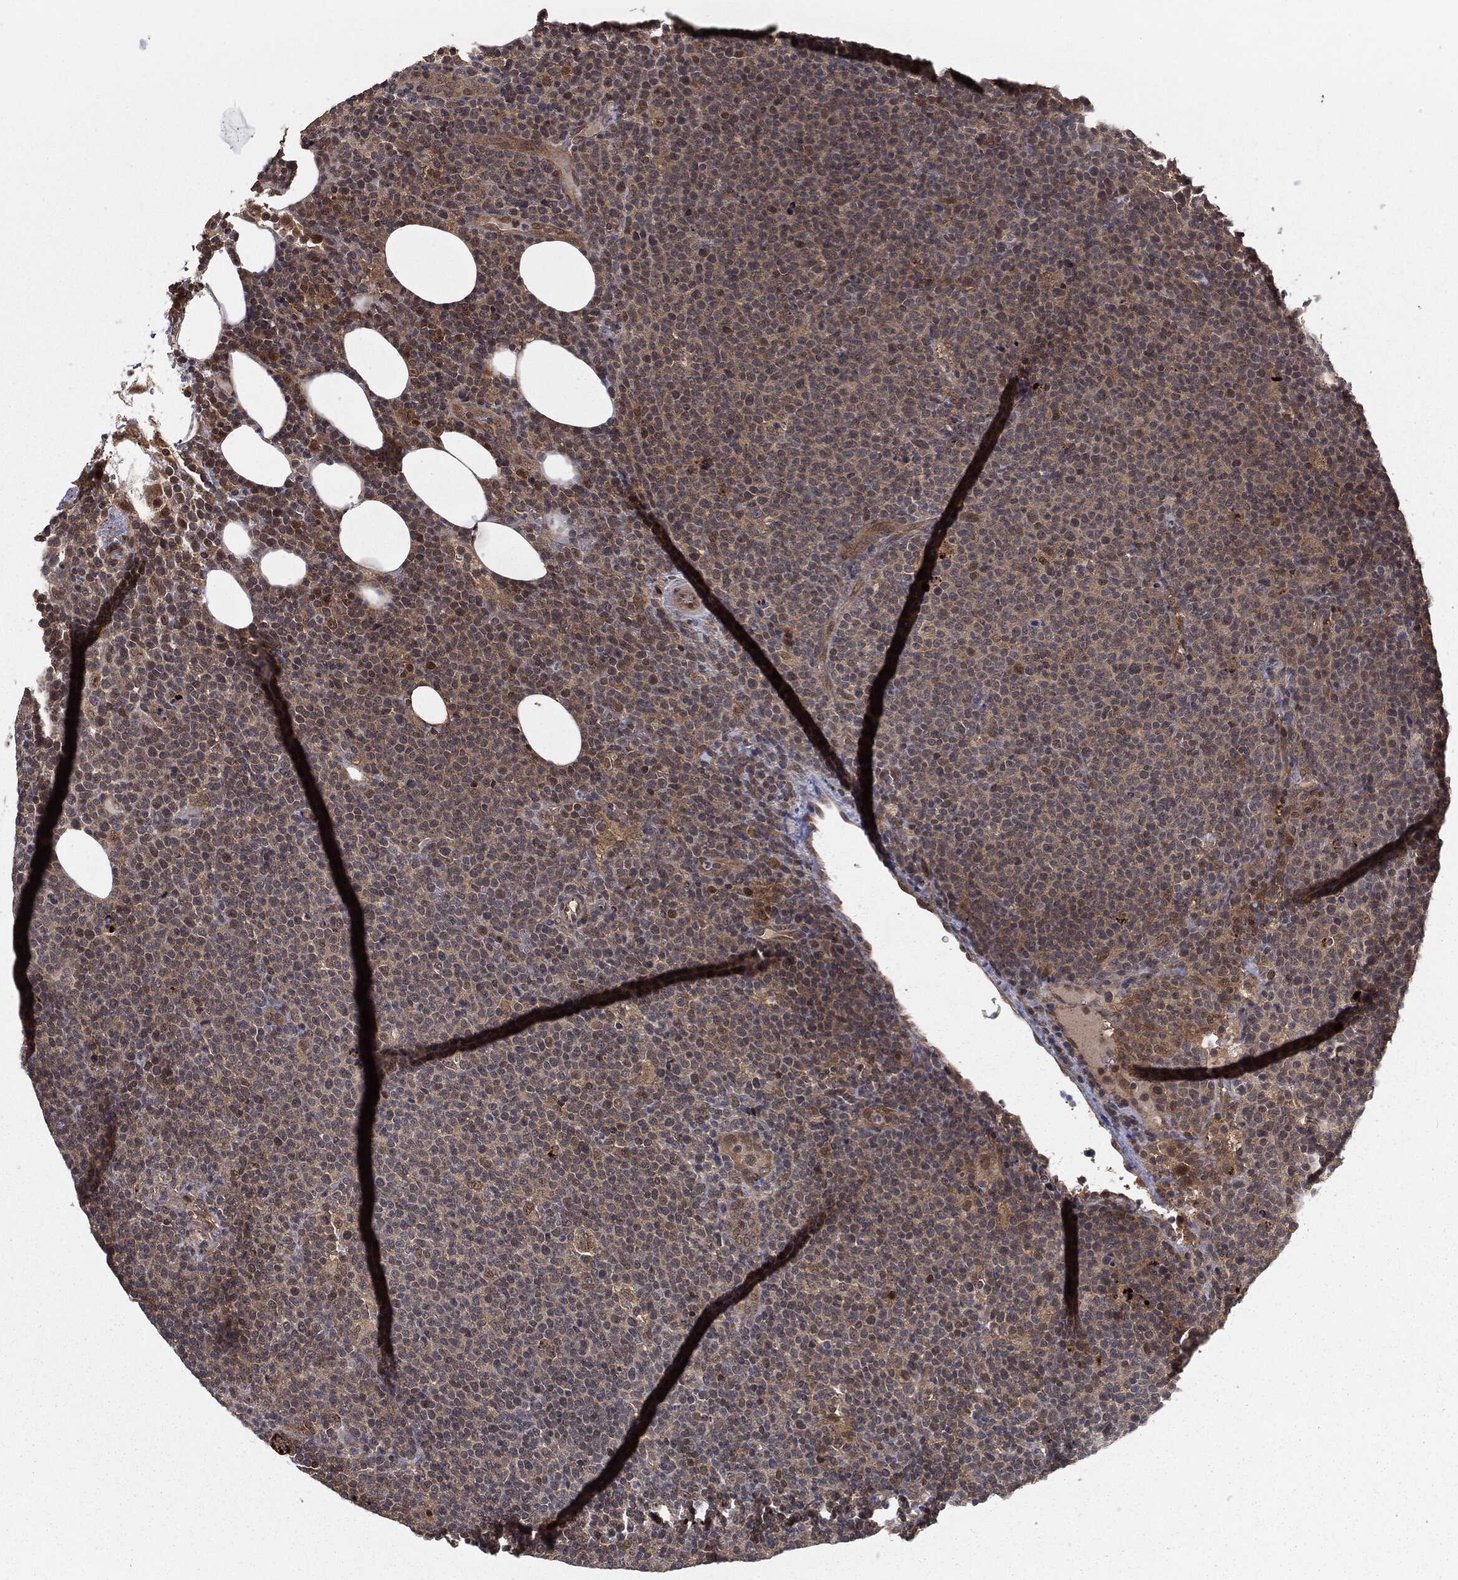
{"staining": {"intensity": "weak", "quantity": "<25%", "location": "cytoplasmic/membranous"}, "tissue": "lymphoma", "cell_type": "Tumor cells", "image_type": "cancer", "snomed": [{"axis": "morphology", "description": "Malignant lymphoma, non-Hodgkin's type, High grade"}, {"axis": "topography", "description": "Lymph node"}], "caption": "An immunohistochemistry (IHC) histopathology image of lymphoma is shown. There is no staining in tumor cells of lymphoma.", "gene": "FBXO7", "patient": {"sex": "male", "age": 61}}